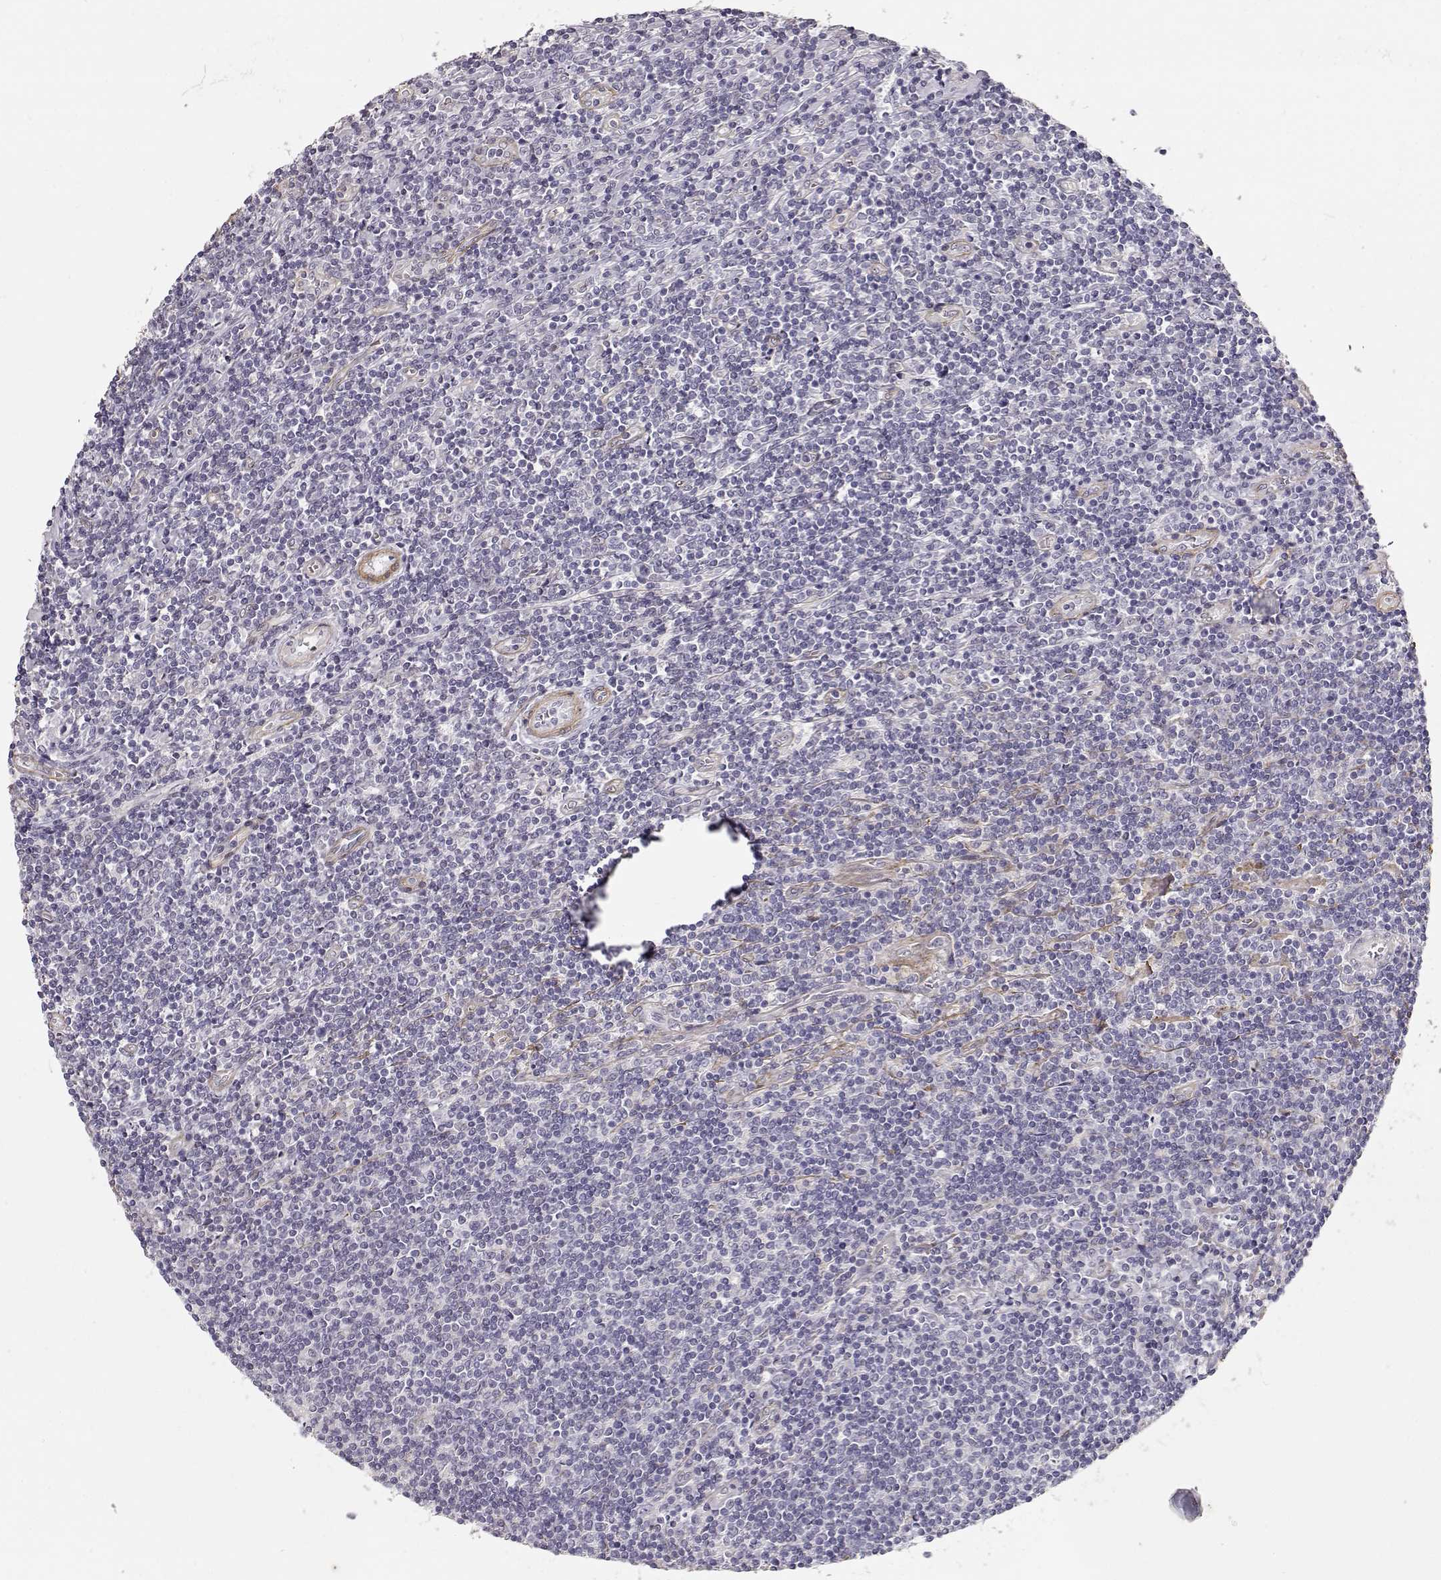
{"staining": {"intensity": "negative", "quantity": "none", "location": "none"}, "tissue": "lymphoma", "cell_type": "Tumor cells", "image_type": "cancer", "snomed": [{"axis": "morphology", "description": "Hodgkin's disease, NOS"}, {"axis": "topography", "description": "Lymph node"}], "caption": "The IHC micrograph has no significant positivity in tumor cells of lymphoma tissue.", "gene": "LAMA5", "patient": {"sex": "male", "age": 40}}